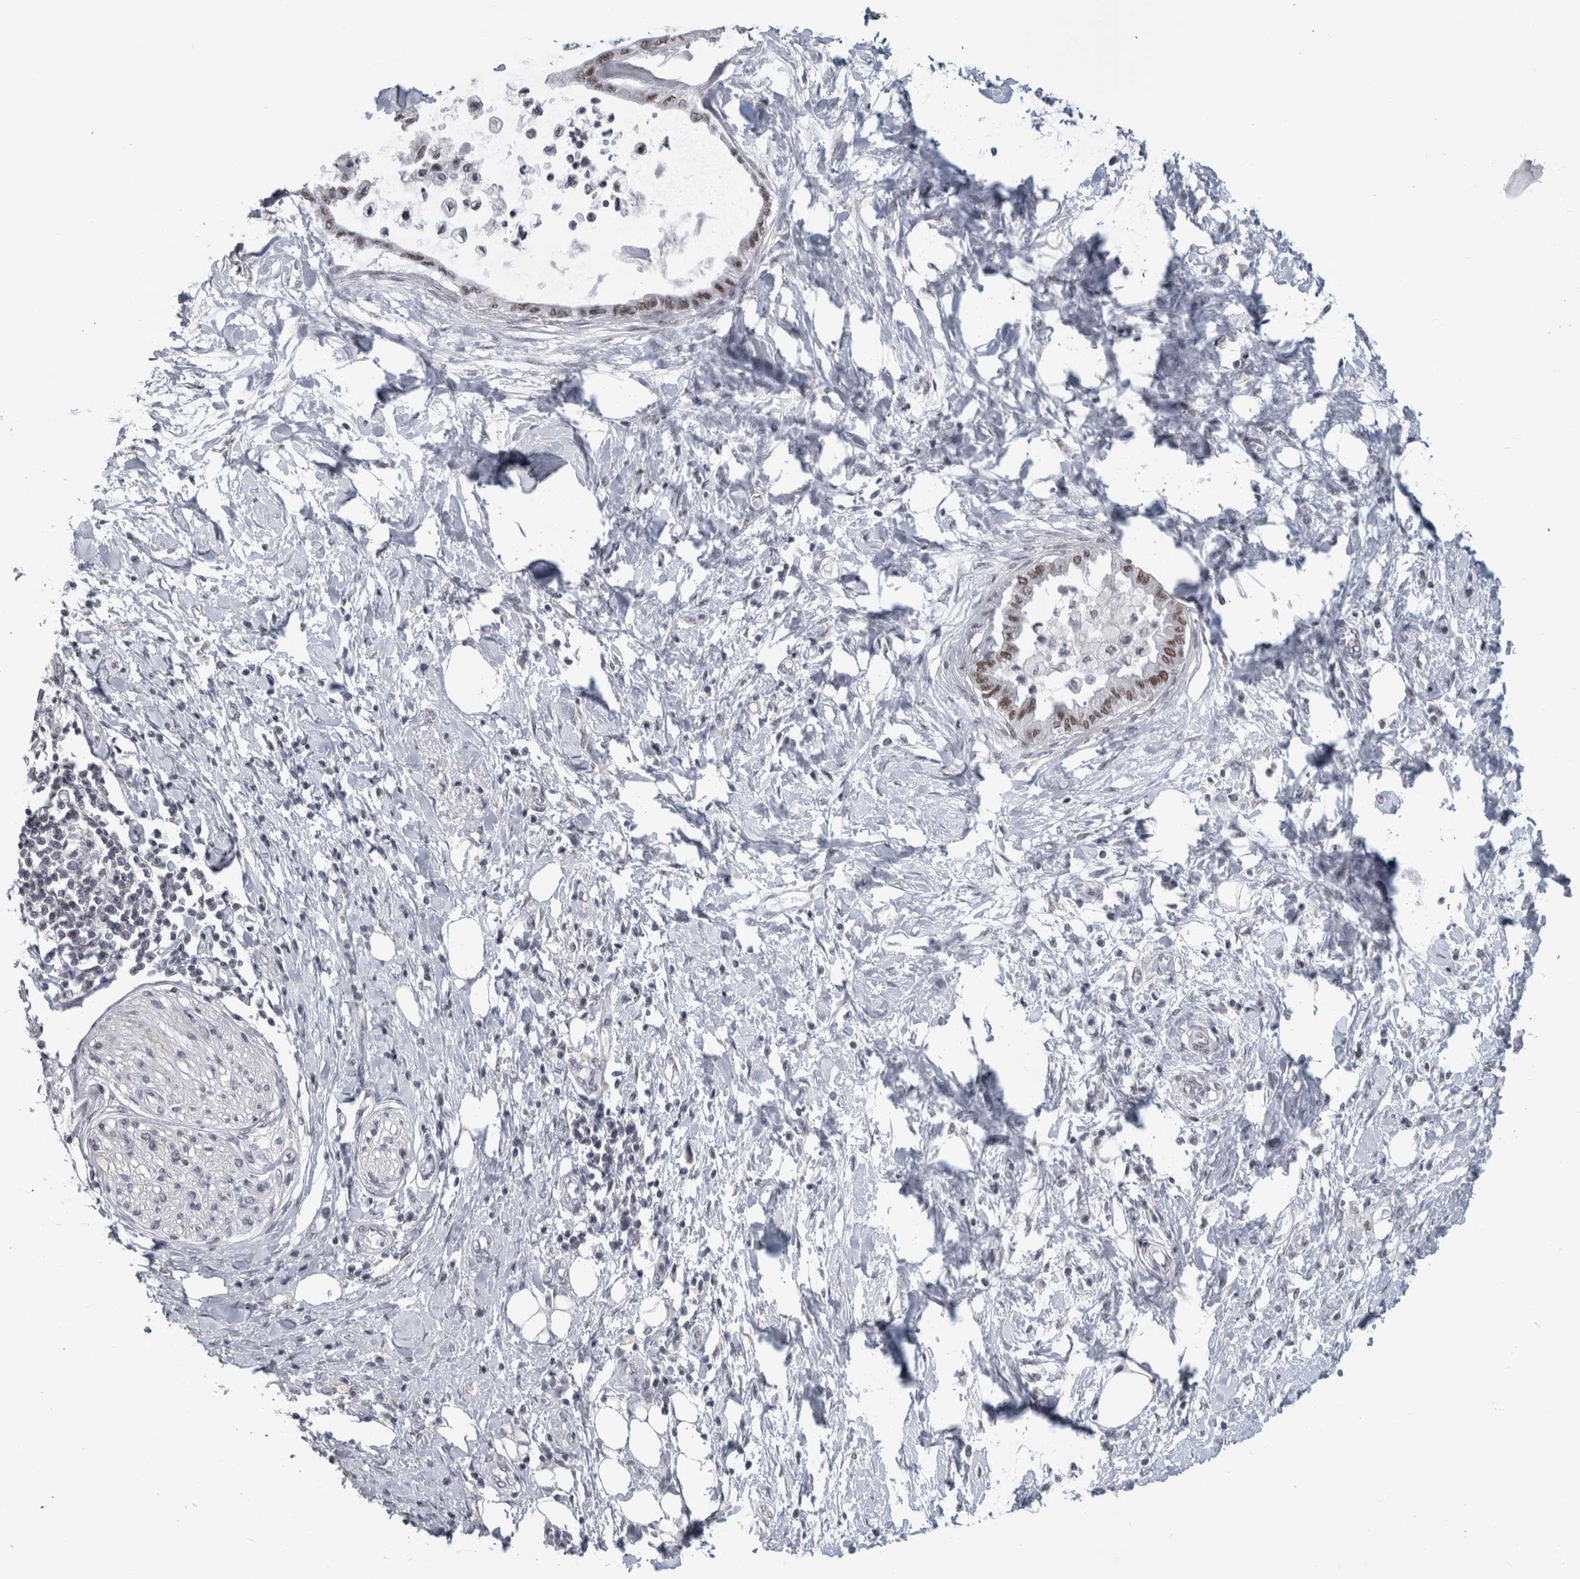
{"staining": {"intensity": "moderate", "quantity": ">75%", "location": "nuclear"}, "tissue": "pancreatic cancer", "cell_type": "Tumor cells", "image_type": "cancer", "snomed": [{"axis": "morphology", "description": "Normal tissue, NOS"}, {"axis": "morphology", "description": "Adenocarcinoma, NOS"}, {"axis": "topography", "description": "Pancreas"}, {"axis": "topography", "description": "Duodenum"}], "caption": "Protein analysis of pancreatic cancer tissue shows moderate nuclear expression in approximately >75% of tumor cells.", "gene": "ARID4B", "patient": {"sex": "female", "age": 60}}